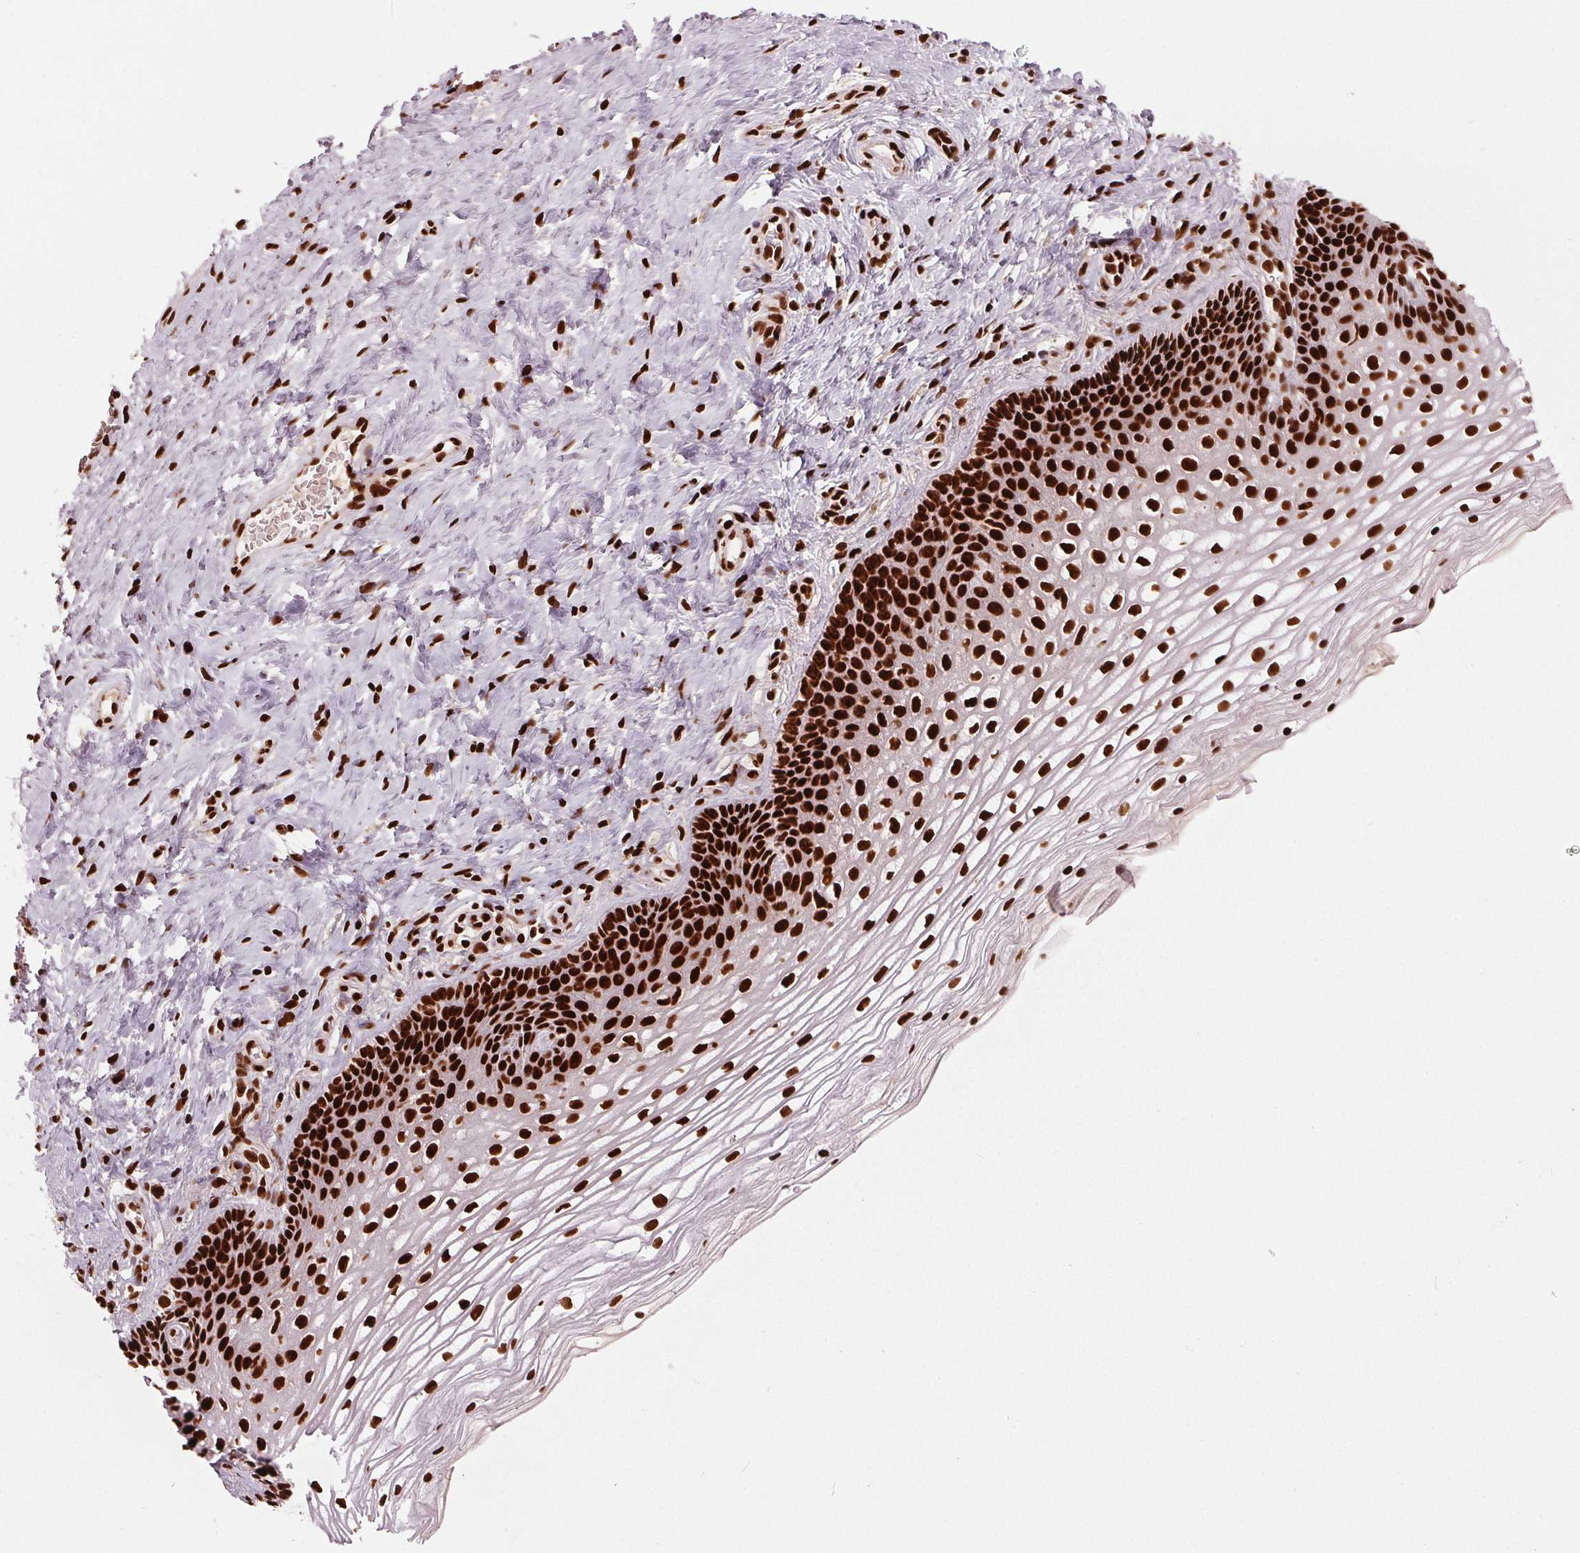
{"staining": {"intensity": "strong", "quantity": ">75%", "location": "nuclear"}, "tissue": "cervix", "cell_type": "Glandular cells", "image_type": "normal", "snomed": [{"axis": "morphology", "description": "Normal tissue, NOS"}, {"axis": "topography", "description": "Cervix"}], "caption": "Protein analysis of benign cervix exhibits strong nuclear positivity in about >75% of glandular cells. Immunohistochemistry (ihc) stains the protein of interest in brown and the nuclei are stained blue.", "gene": "BRD4", "patient": {"sex": "female", "age": 34}}